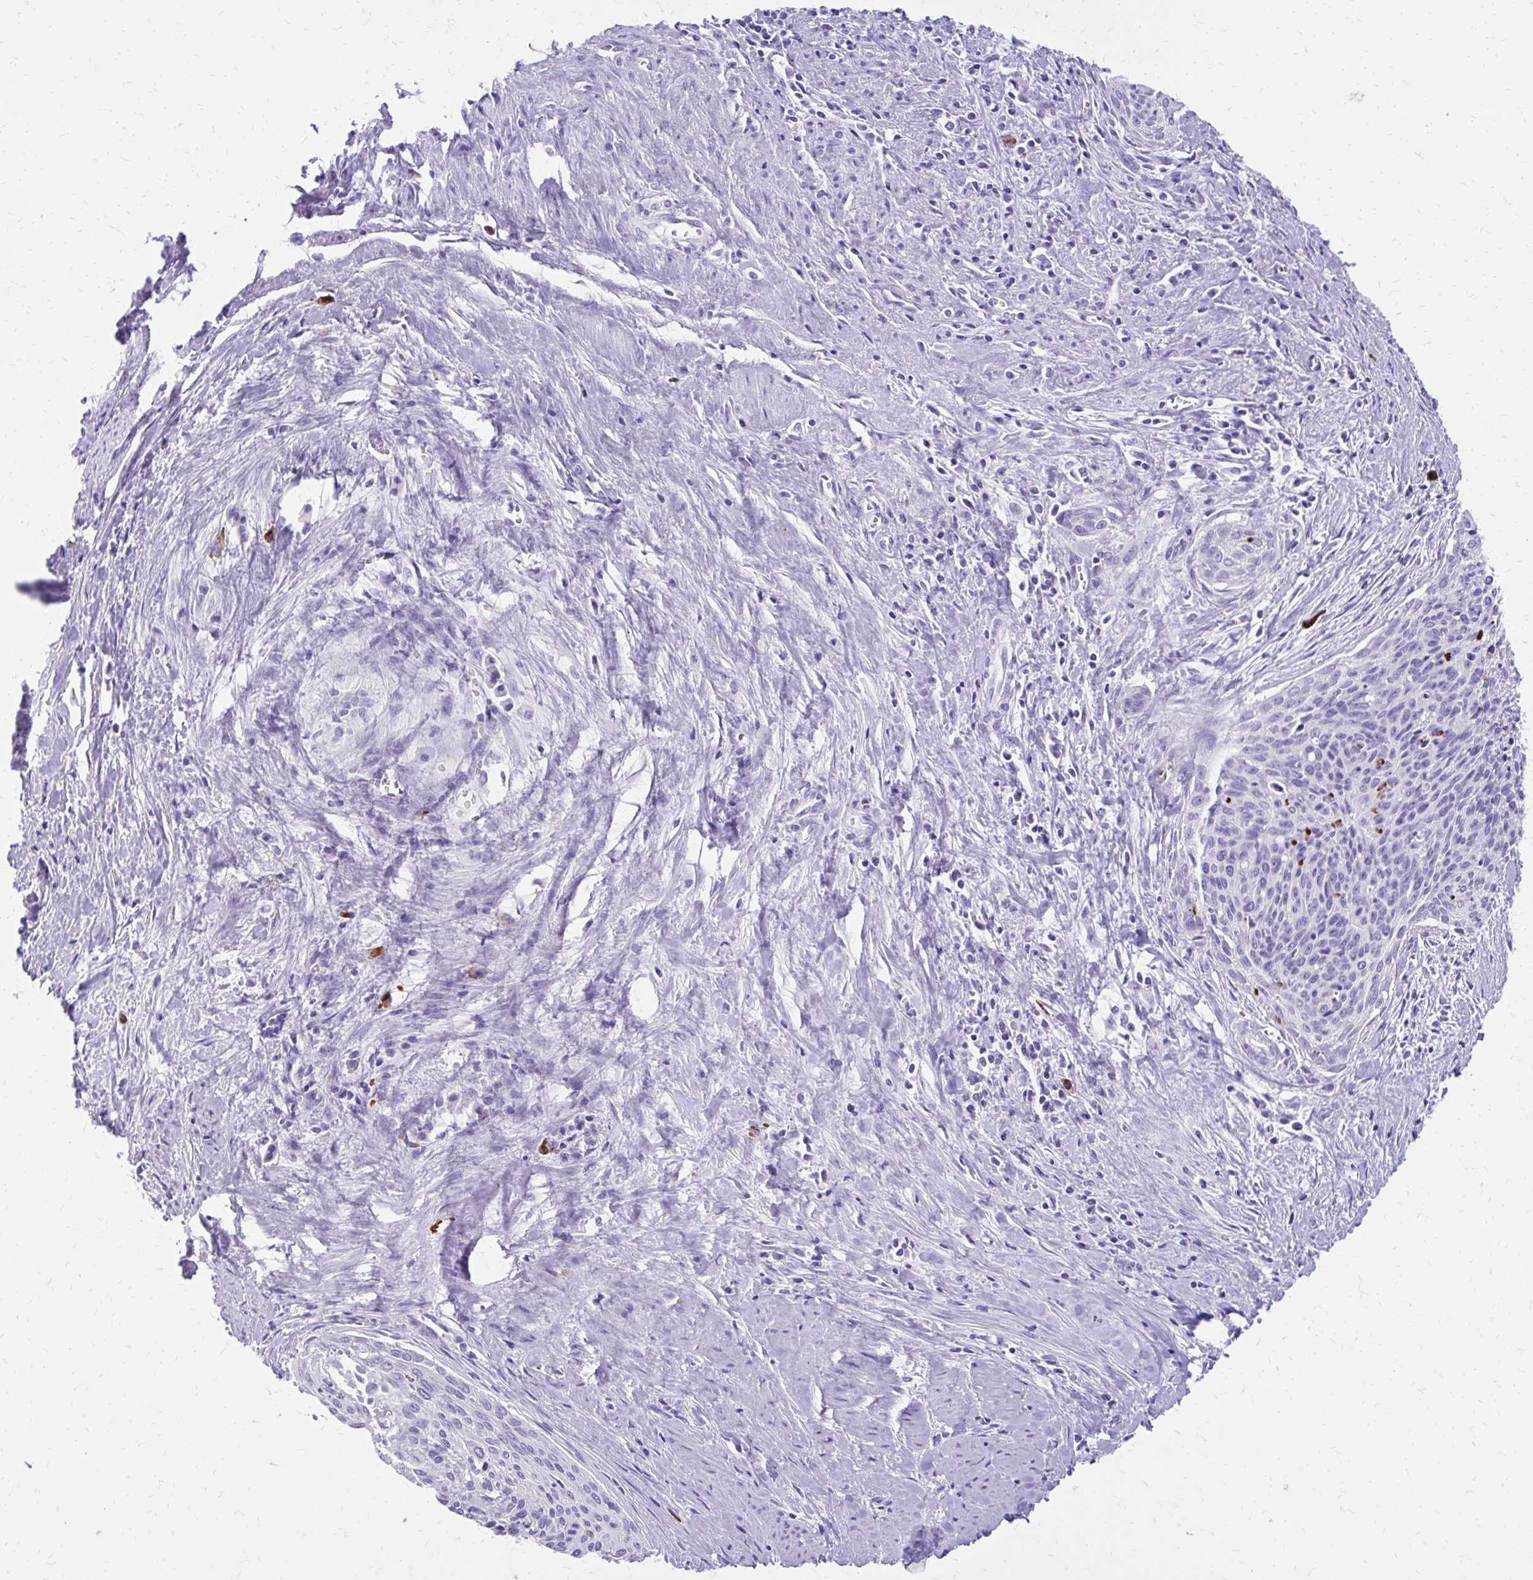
{"staining": {"intensity": "negative", "quantity": "none", "location": "none"}, "tissue": "cervical cancer", "cell_type": "Tumor cells", "image_type": "cancer", "snomed": [{"axis": "morphology", "description": "Squamous cell carcinoma, NOS"}, {"axis": "topography", "description": "Cervix"}], "caption": "Cervical cancer (squamous cell carcinoma) was stained to show a protein in brown. There is no significant positivity in tumor cells.", "gene": "SATL1", "patient": {"sex": "female", "age": 55}}